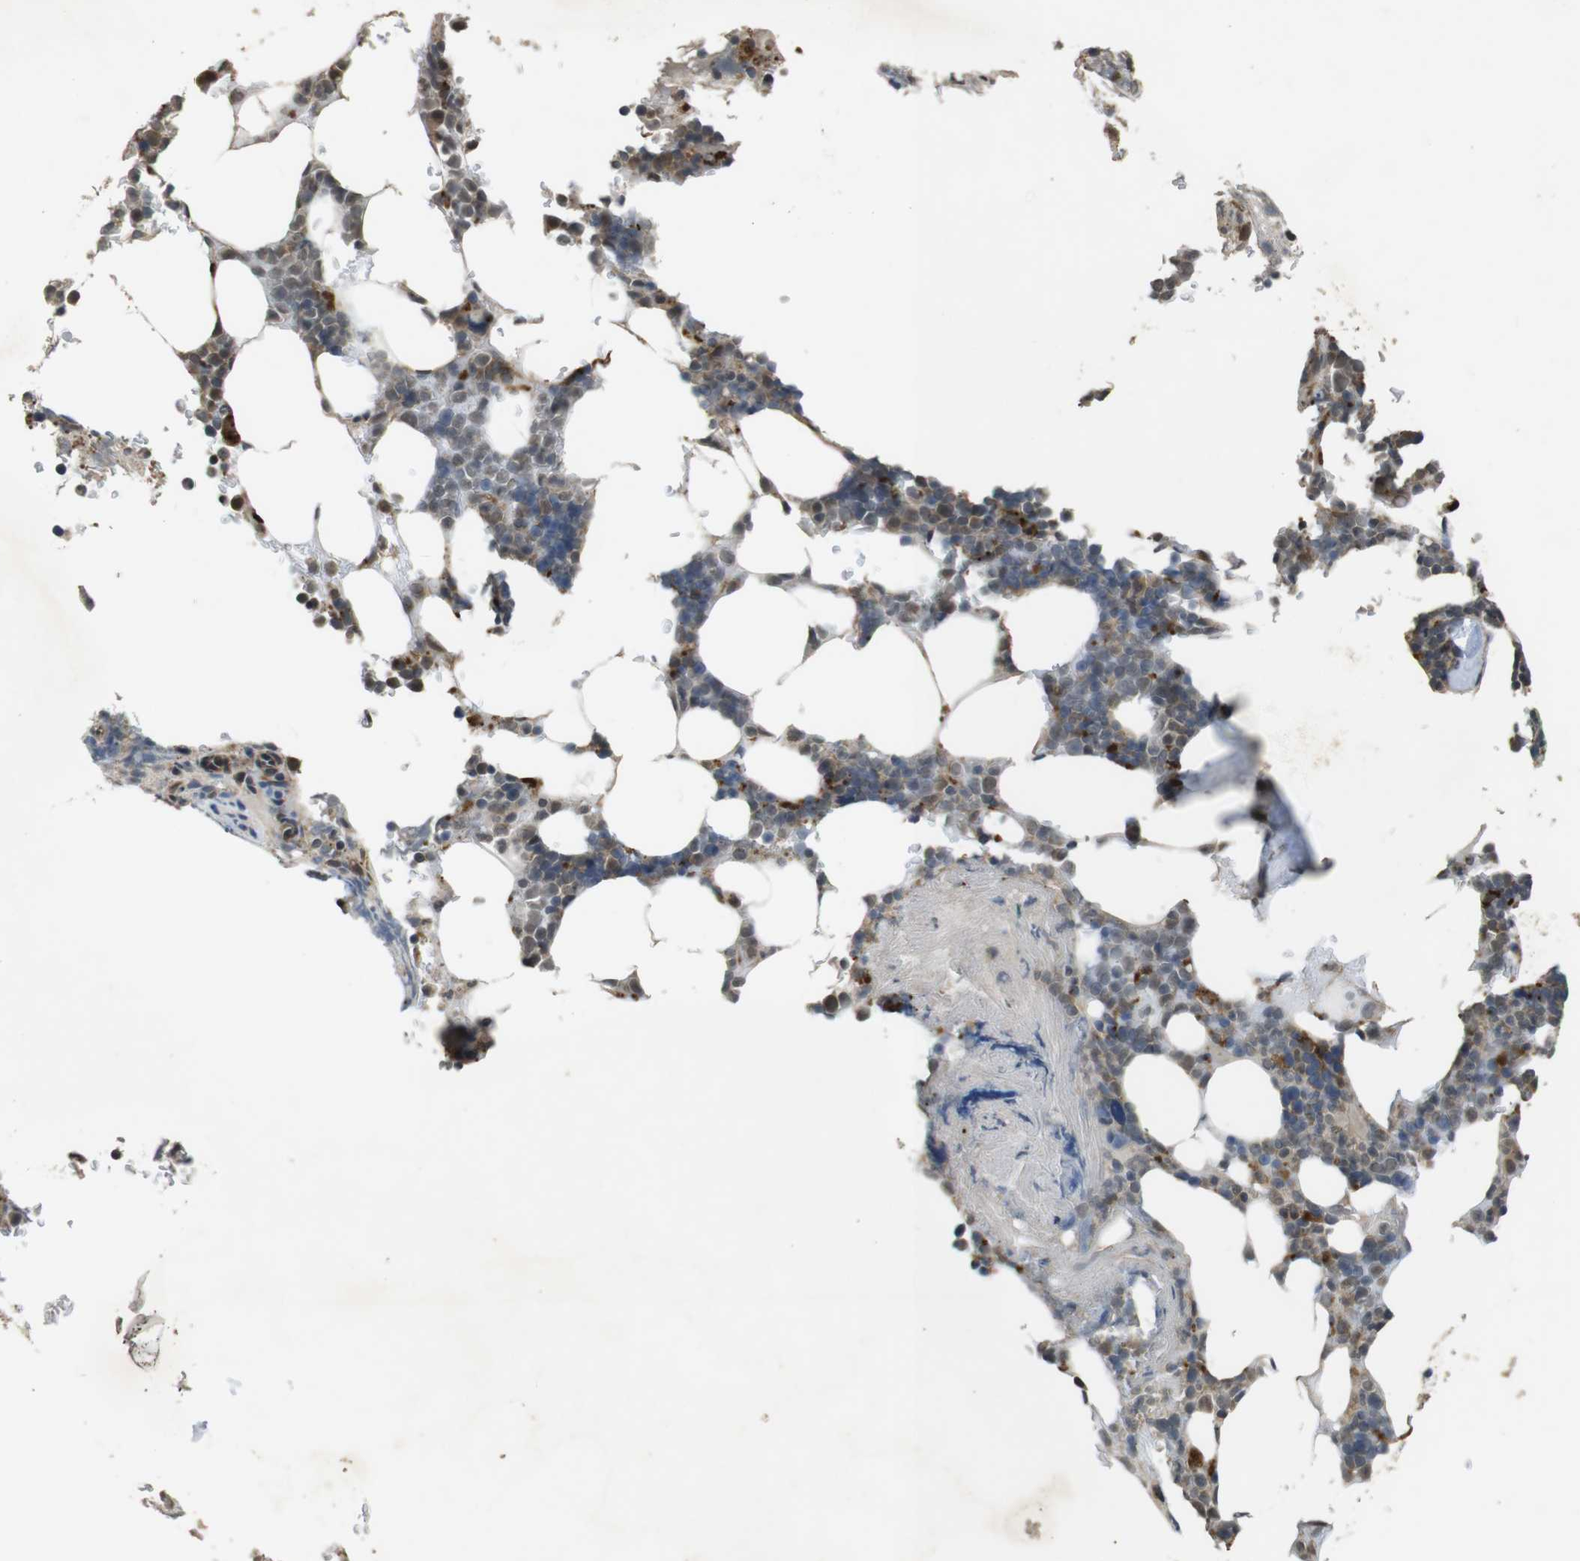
{"staining": {"intensity": "weak", "quantity": "<25%", "location": "cytoplasmic/membranous"}, "tissue": "bone marrow", "cell_type": "Hematopoietic cells", "image_type": "normal", "snomed": [{"axis": "morphology", "description": "Normal tissue, NOS"}, {"axis": "topography", "description": "Bone marrow"}], "caption": "Immunohistochemistry (IHC) micrograph of normal bone marrow stained for a protein (brown), which displays no expression in hematopoietic cells.", "gene": "FZD10", "patient": {"sex": "female", "age": 73}}